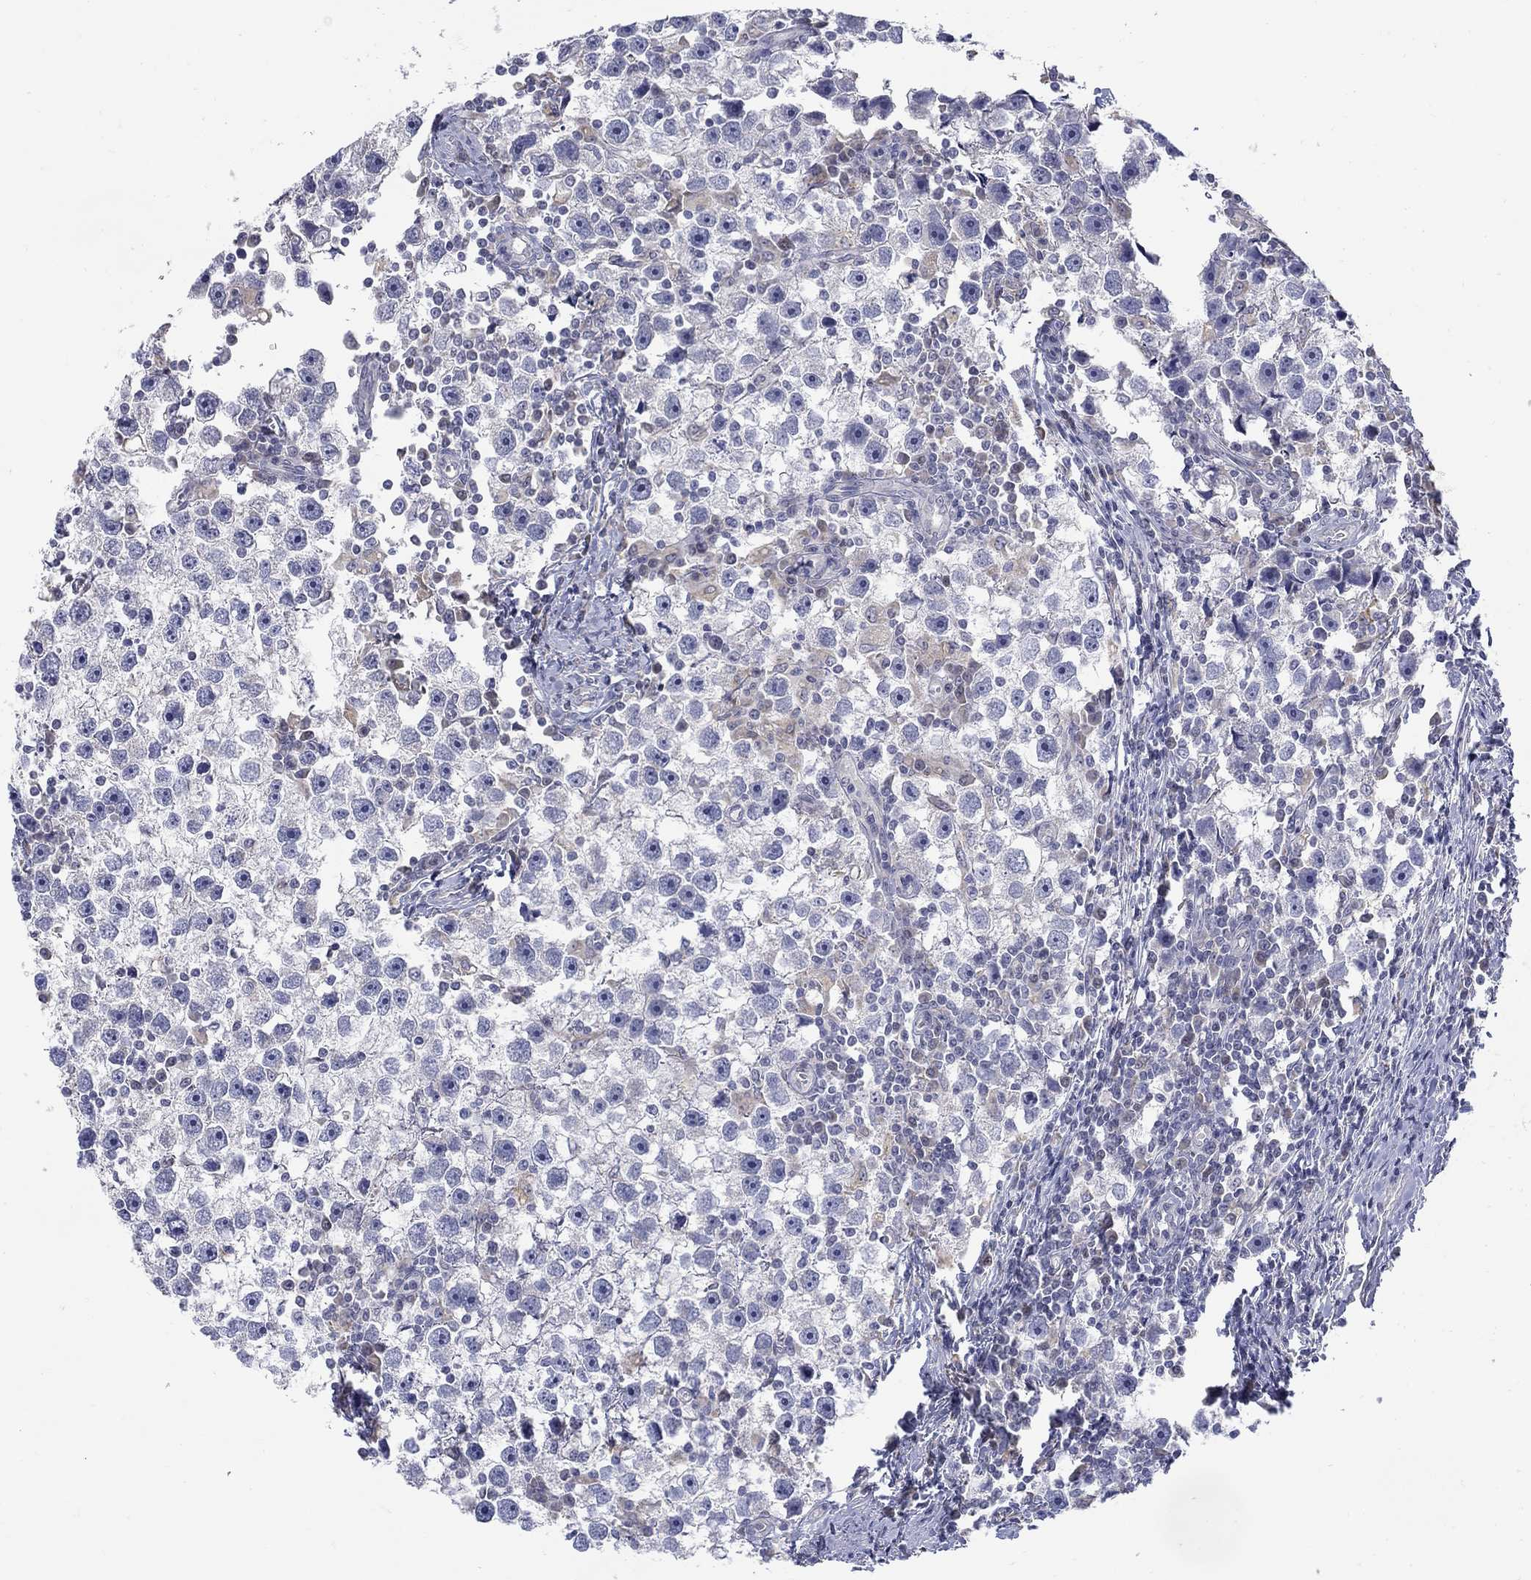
{"staining": {"intensity": "negative", "quantity": "none", "location": "none"}, "tissue": "testis cancer", "cell_type": "Tumor cells", "image_type": "cancer", "snomed": [{"axis": "morphology", "description": "Seminoma, NOS"}, {"axis": "topography", "description": "Testis"}], "caption": "Photomicrograph shows no protein staining in tumor cells of testis cancer (seminoma) tissue. Nuclei are stained in blue.", "gene": "ABCA4", "patient": {"sex": "male", "age": 30}}